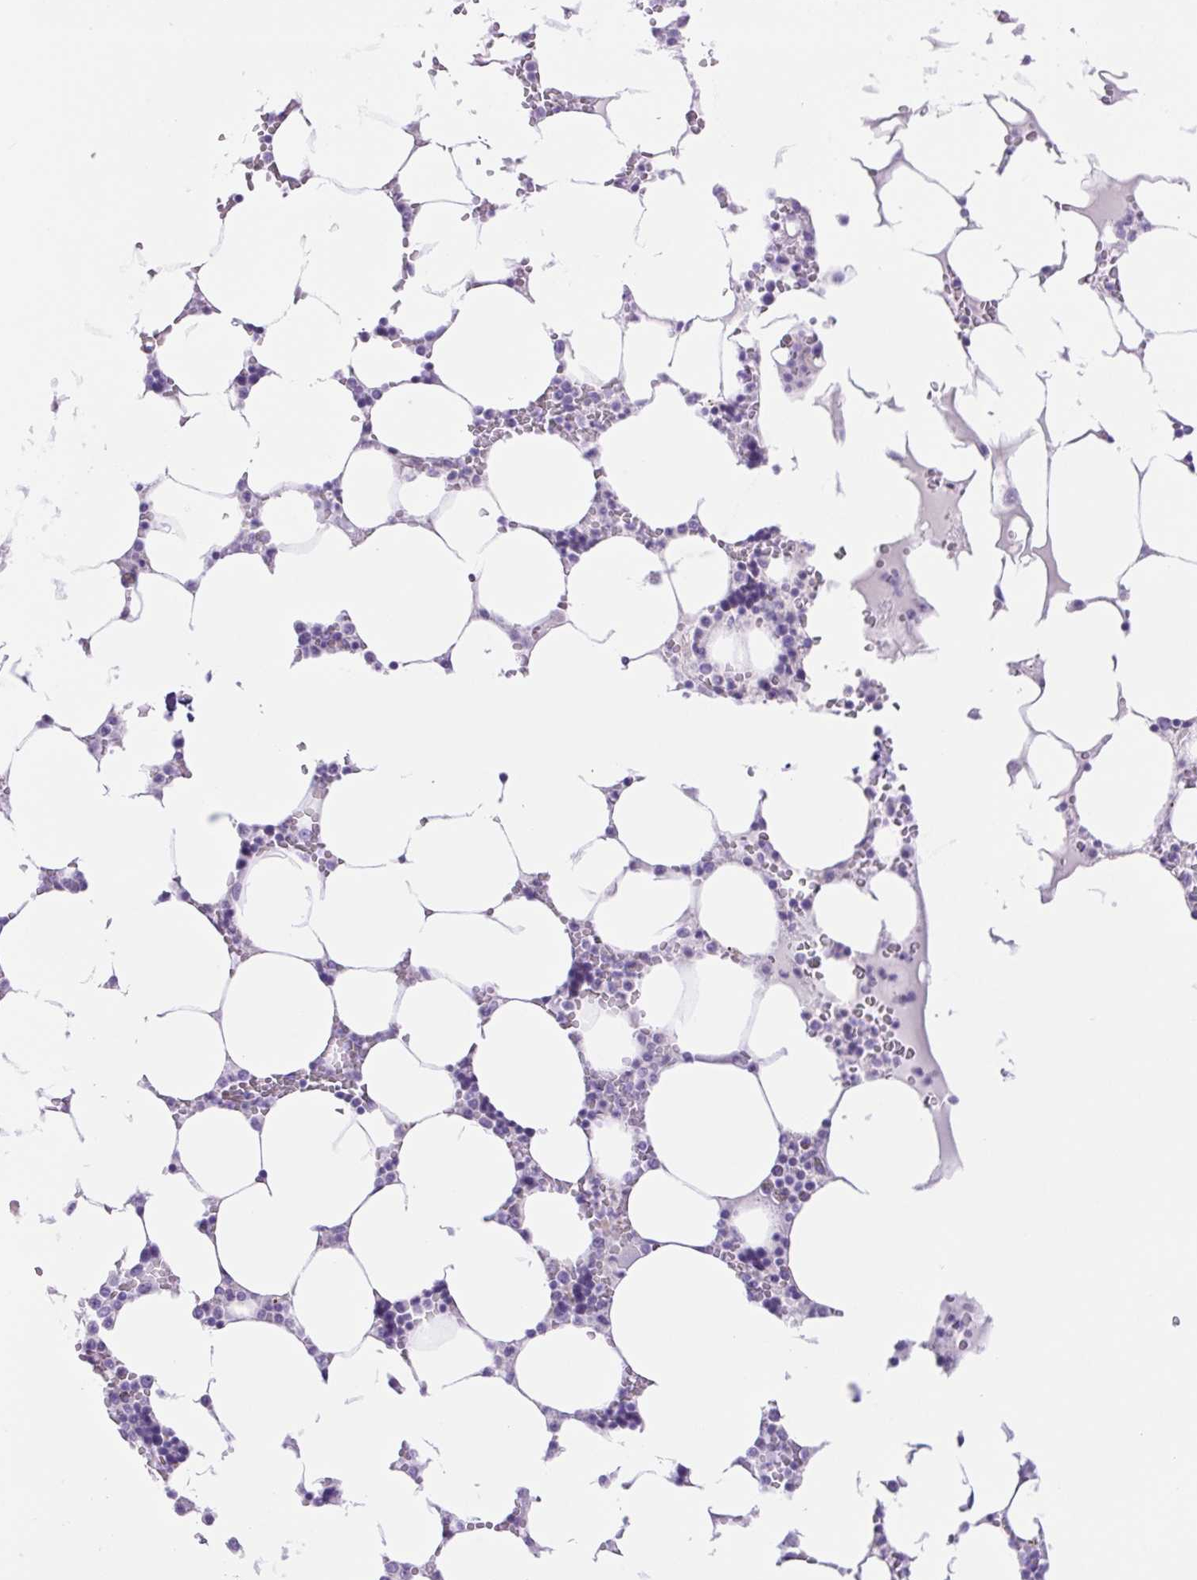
{"staining": {"intensity": "negative", "quantity": "none", "location": "none"}, "tissue": "bone marrow", "cell_type": "Hematopoietic cells", "image_type": "normal", "snomed": [{"axis": "morphology", "description": "Normal tissue, NOS"}, {"axis": "topography", "description": "Bone marrow"}], "caption": "Bone marrow was stained to show a protein in brown. There is no significant staining in hematopoietic cells. (DAB (3,3'-diaminobenzidine) immunohistochemistry visualized using brightfield microscopy, high magnification).", "gene": "CDSN", "patient": {"sex": "male", "age": 64}}